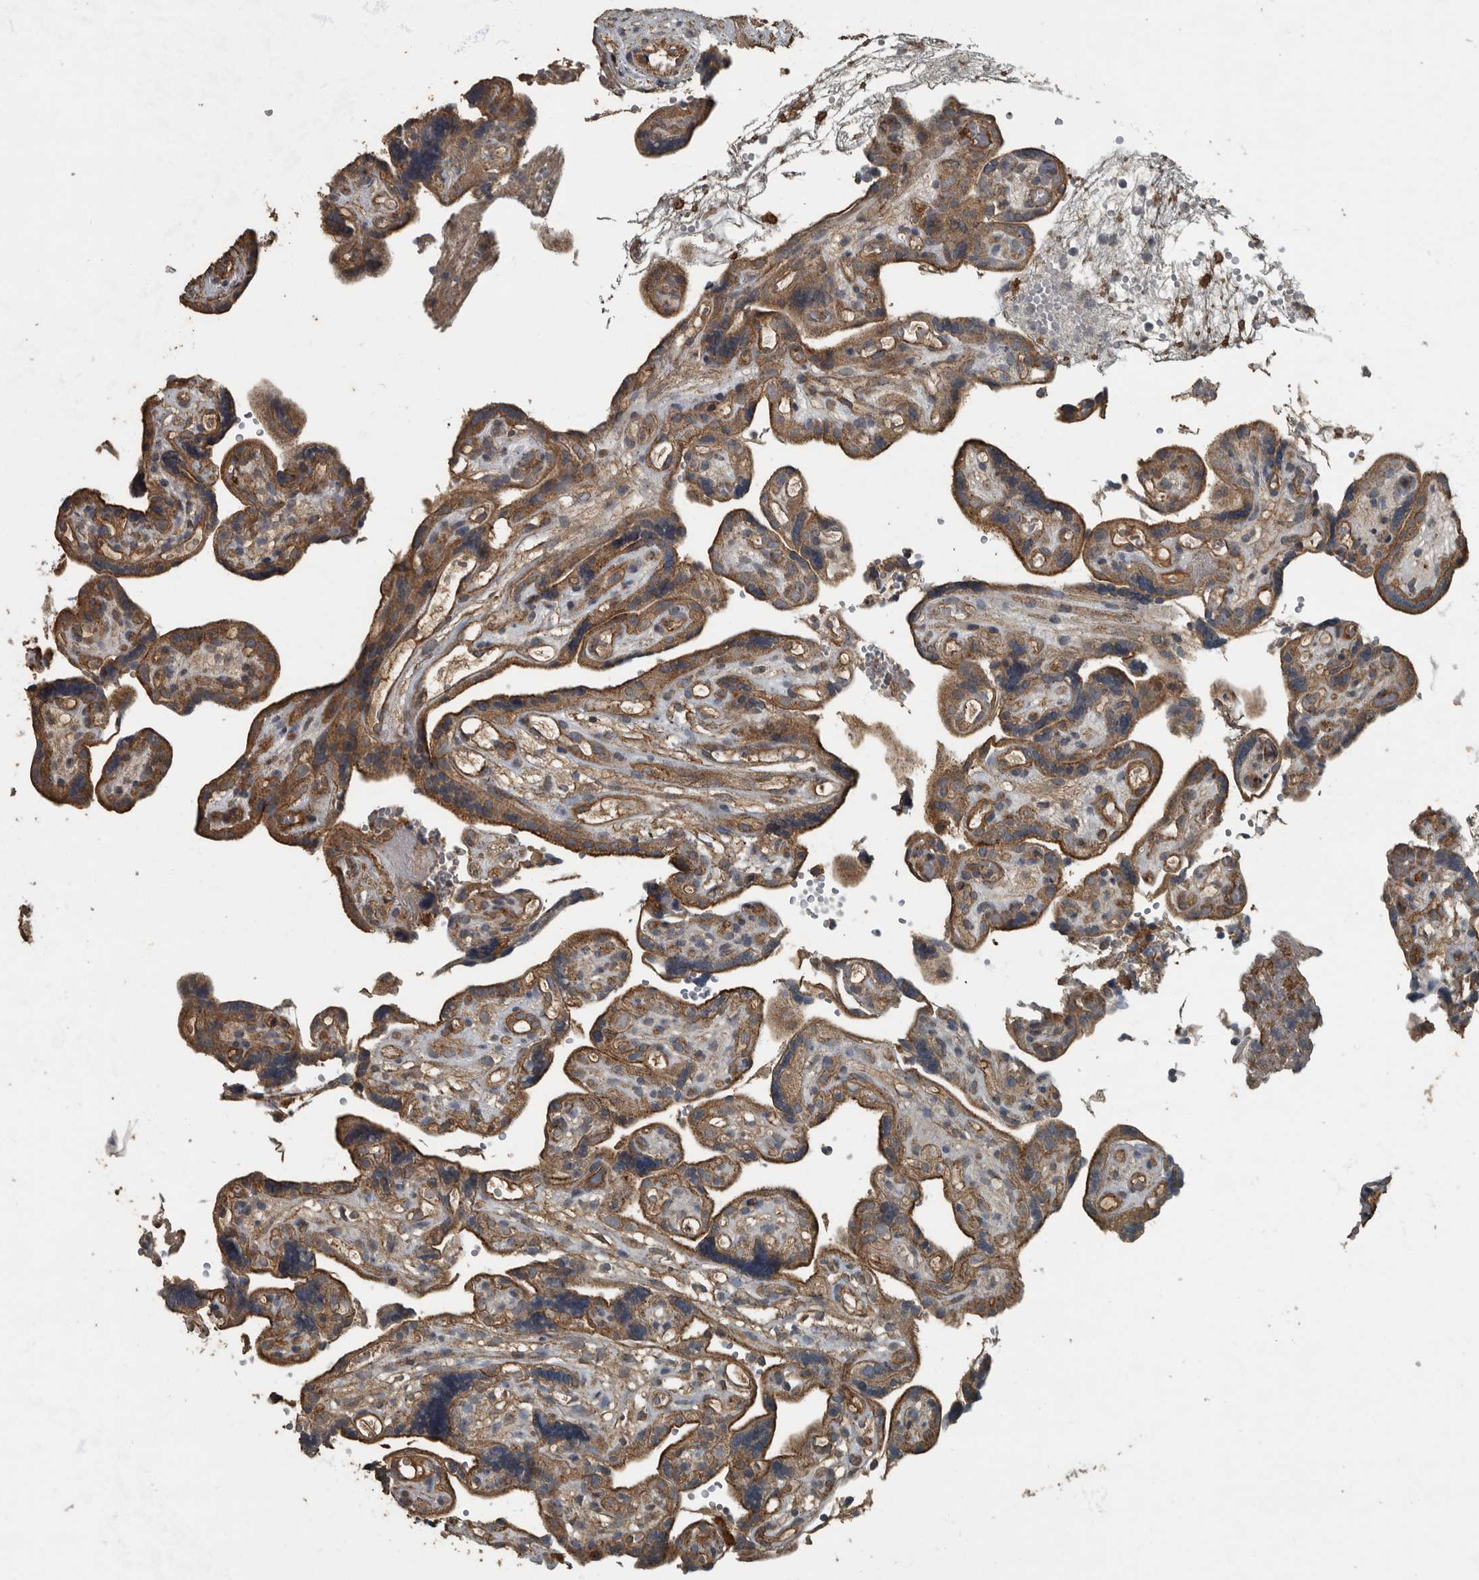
{"staining": {"intensity": "strong", "quantity": ">75%", "location": "cytoplasmic/membranous"}, "tissue": "placenta", "cell_type": "Decidual cells", "image_type": "normal", "snomed": [{"axis": "morphology", "description": "Normal tissue, NOS"}, {"axis": "topography", "description": "Placenta"}], "caption": "Decidual cells exhibit strong cytoplasmic/membranous expression in approximately >75% of cells in benign placenta.", "gene": "IL15RA", "patient": {"sex": "female", "age": 30}}